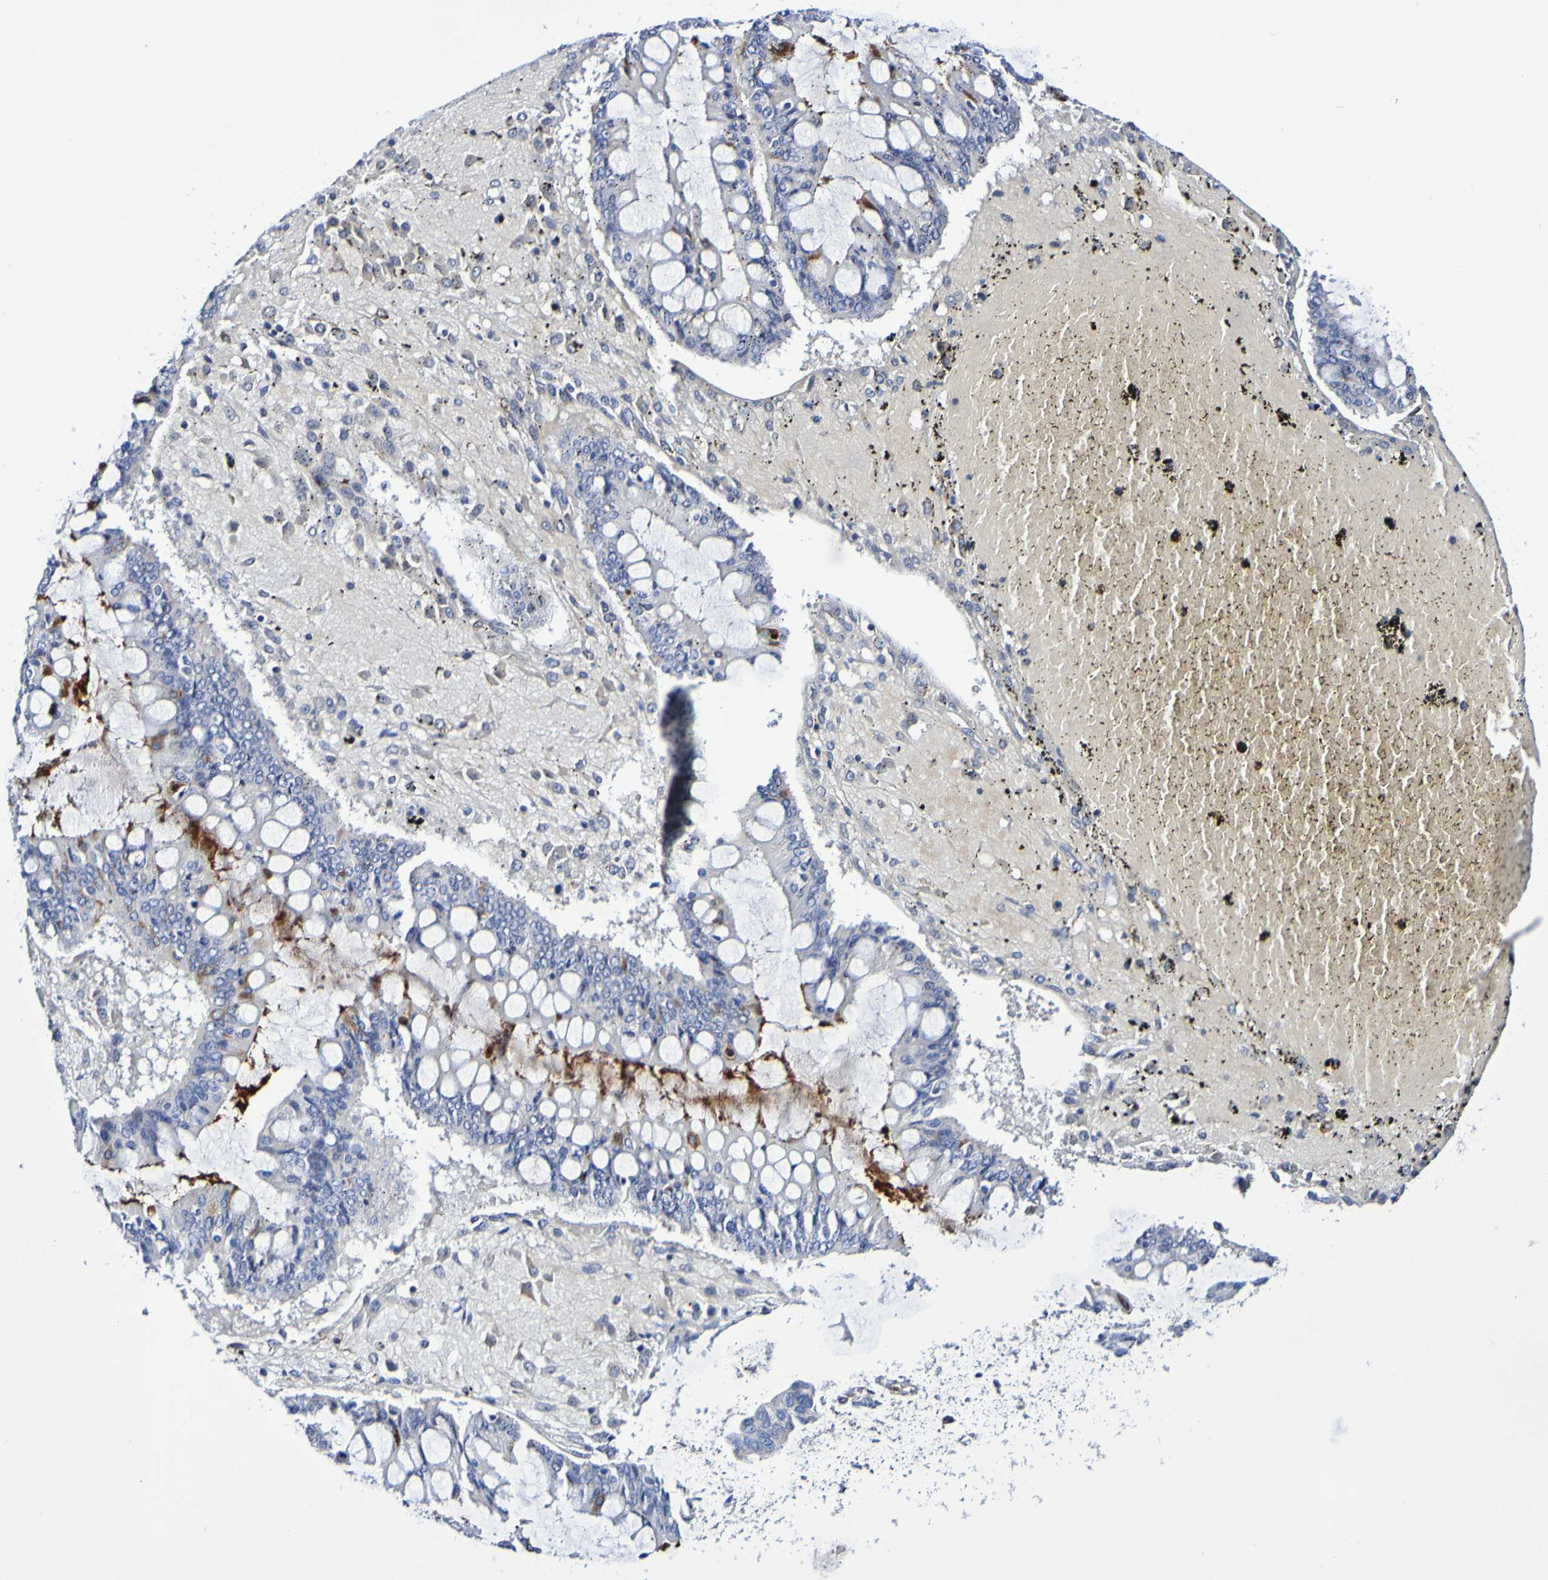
{"staining": {"intensity": "moderate", "quantity": "<25%", "location": "cytoplasmic/membranous"}, "tissue": "ovarian cancer", "cell_type": "Tumor cells", "image_type": "cancer", "snomed": [{"axis": "morphology", "description": "Cystadenocarcinoma, mucinous, NOS"}, {"axis": "topography", "description": "Ovary"}], "caption": "Moderate cytoplasmic/membranous staining for a protein is identified in approximately <25% of tumor cells of ovarian mucinous cystadenocarcinoma using IHC.", "gene": "SEZ6", "patient": {"sex": "female", "age": 73}}